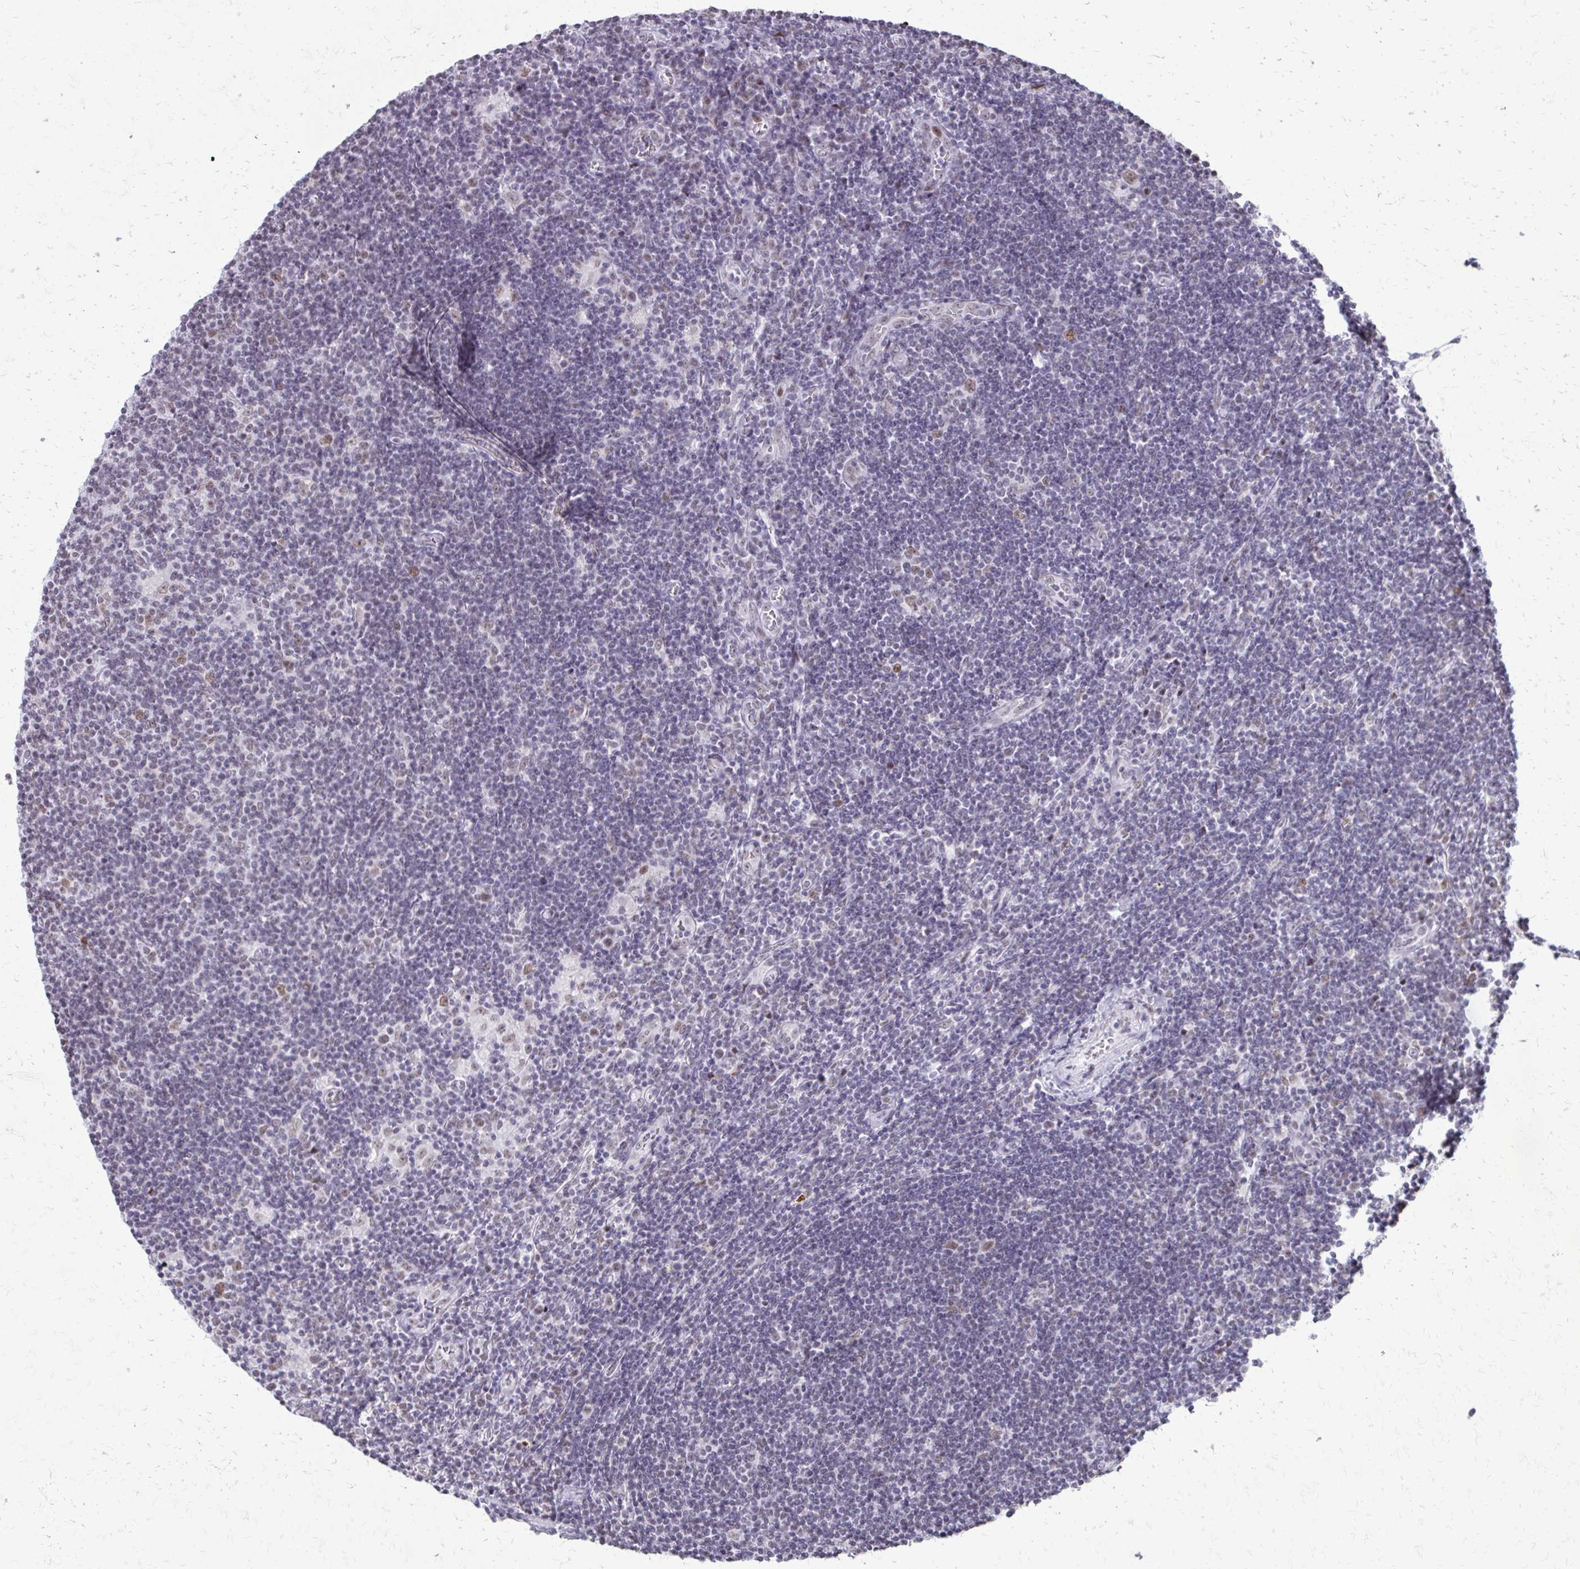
{"staining": {"intensity": "weak", "quantity": ">75%", "location": "nuclear"}, "tissue": "lymphoma", "cell_type": "Tumor cells", "image_type": "cancer", "snomed": [{"axis": "morphology", "description": "Hodgkin's disease, NOS"}, {"axis": "topography", "description": "Lymph node"}], "caption": "Weak nuclear protein staining is present in about >75% of tumor cells in lymphoma.", "gene": "SS18", "patient": {"sex": "male", "age": 40}}